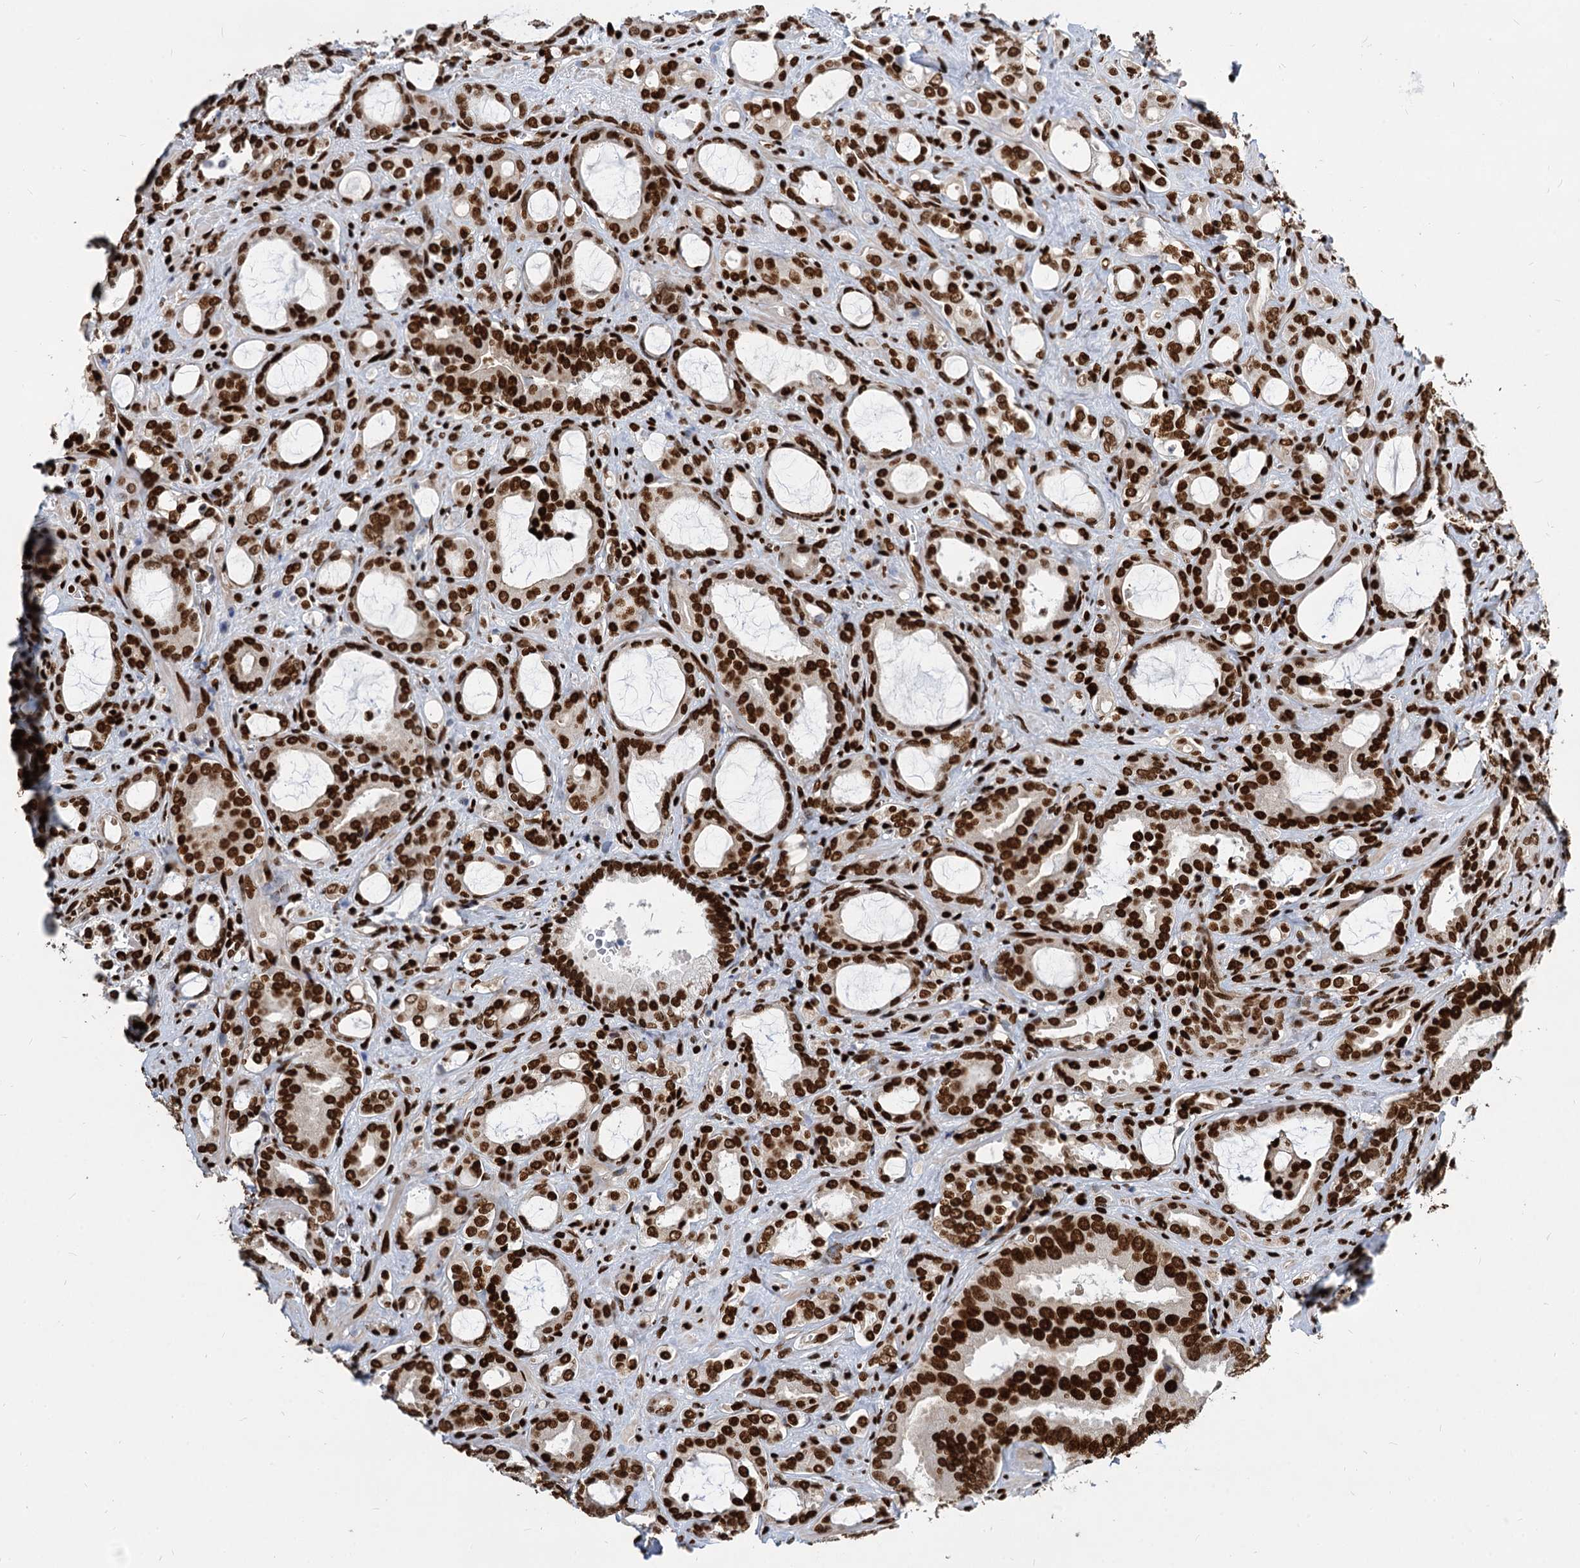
{"staining": {"intensity": "strong", "quantity": ">75%", "location": "nuclear"}, "tissue": "prostate cancer", "cell_type": "Tumor cells", "image_type": "cancer", "snomed": [{"axis": "morphology", "description": "Adenocarcinoma, High grade"}, {"axis": "topography", "description": "Prostate"}], "caption": "Human prostate cancer (adenocarcinoma (high-grade)) stained with a protein marker exhibits strong staining in tumor cells.", "gene": "MECP2", "patient": {"sex": "male", "age": 72}}